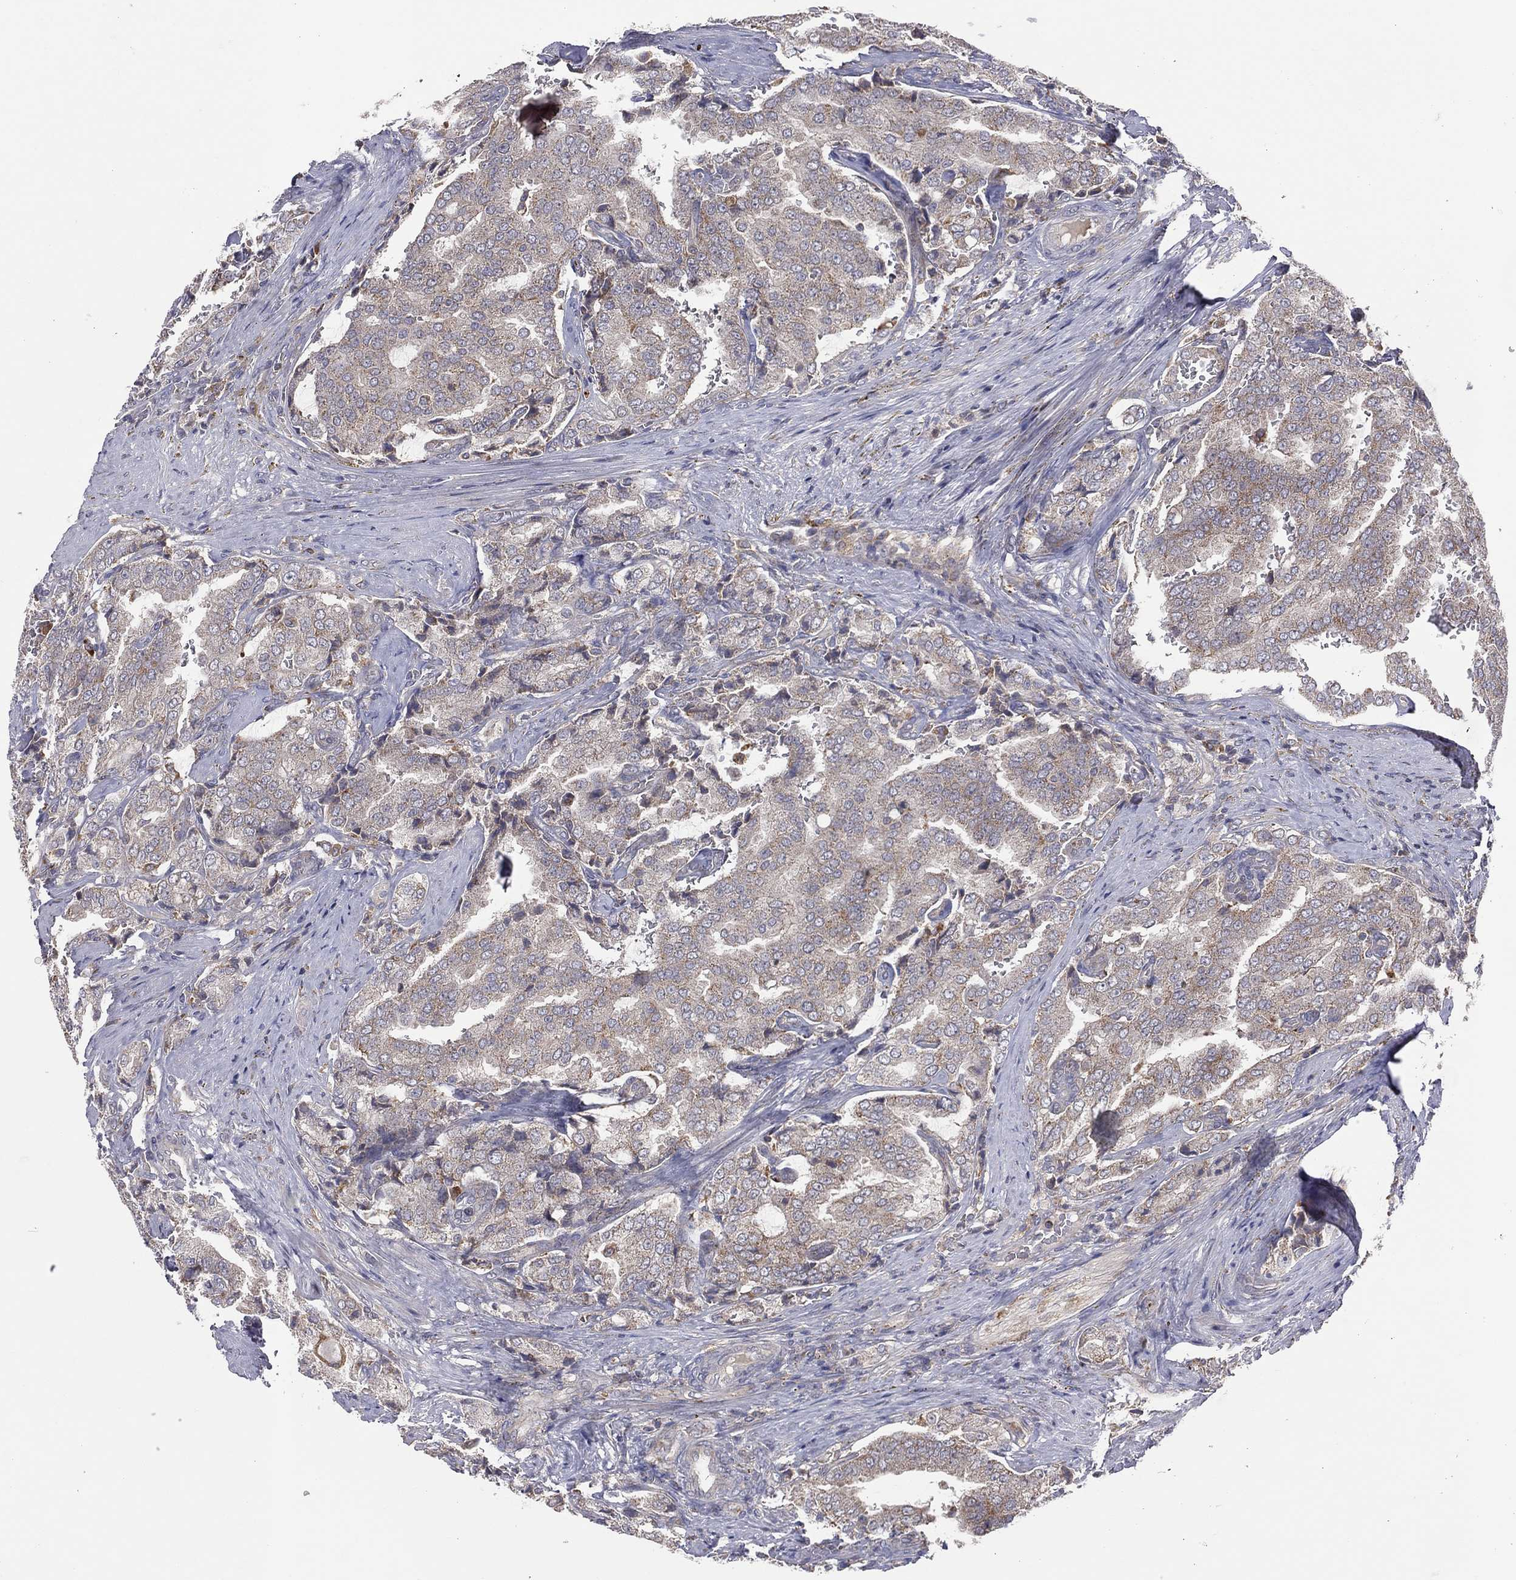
{"staining": {"intensity": "moderate", "quantity": "<25%", "location": "cytoplasmic/membranous"}, "tissue": "prostate cancer", "cell_type": "Tumor cells", "image_type": "cancer", "snomed": [{"axis": "morphology", "description": "Adenocarcinoma, NOS"}, {"axis": "topography", "description": "Prostate"}], "caption": "Brown immunohistochemical staining in human adenocarcinoma (prostate) shows moderate cytoplasmic/membranous staining in about <25% of tumor cells.", "gene": "STARD3", "patient": {"sex": "male", "age": 65}}